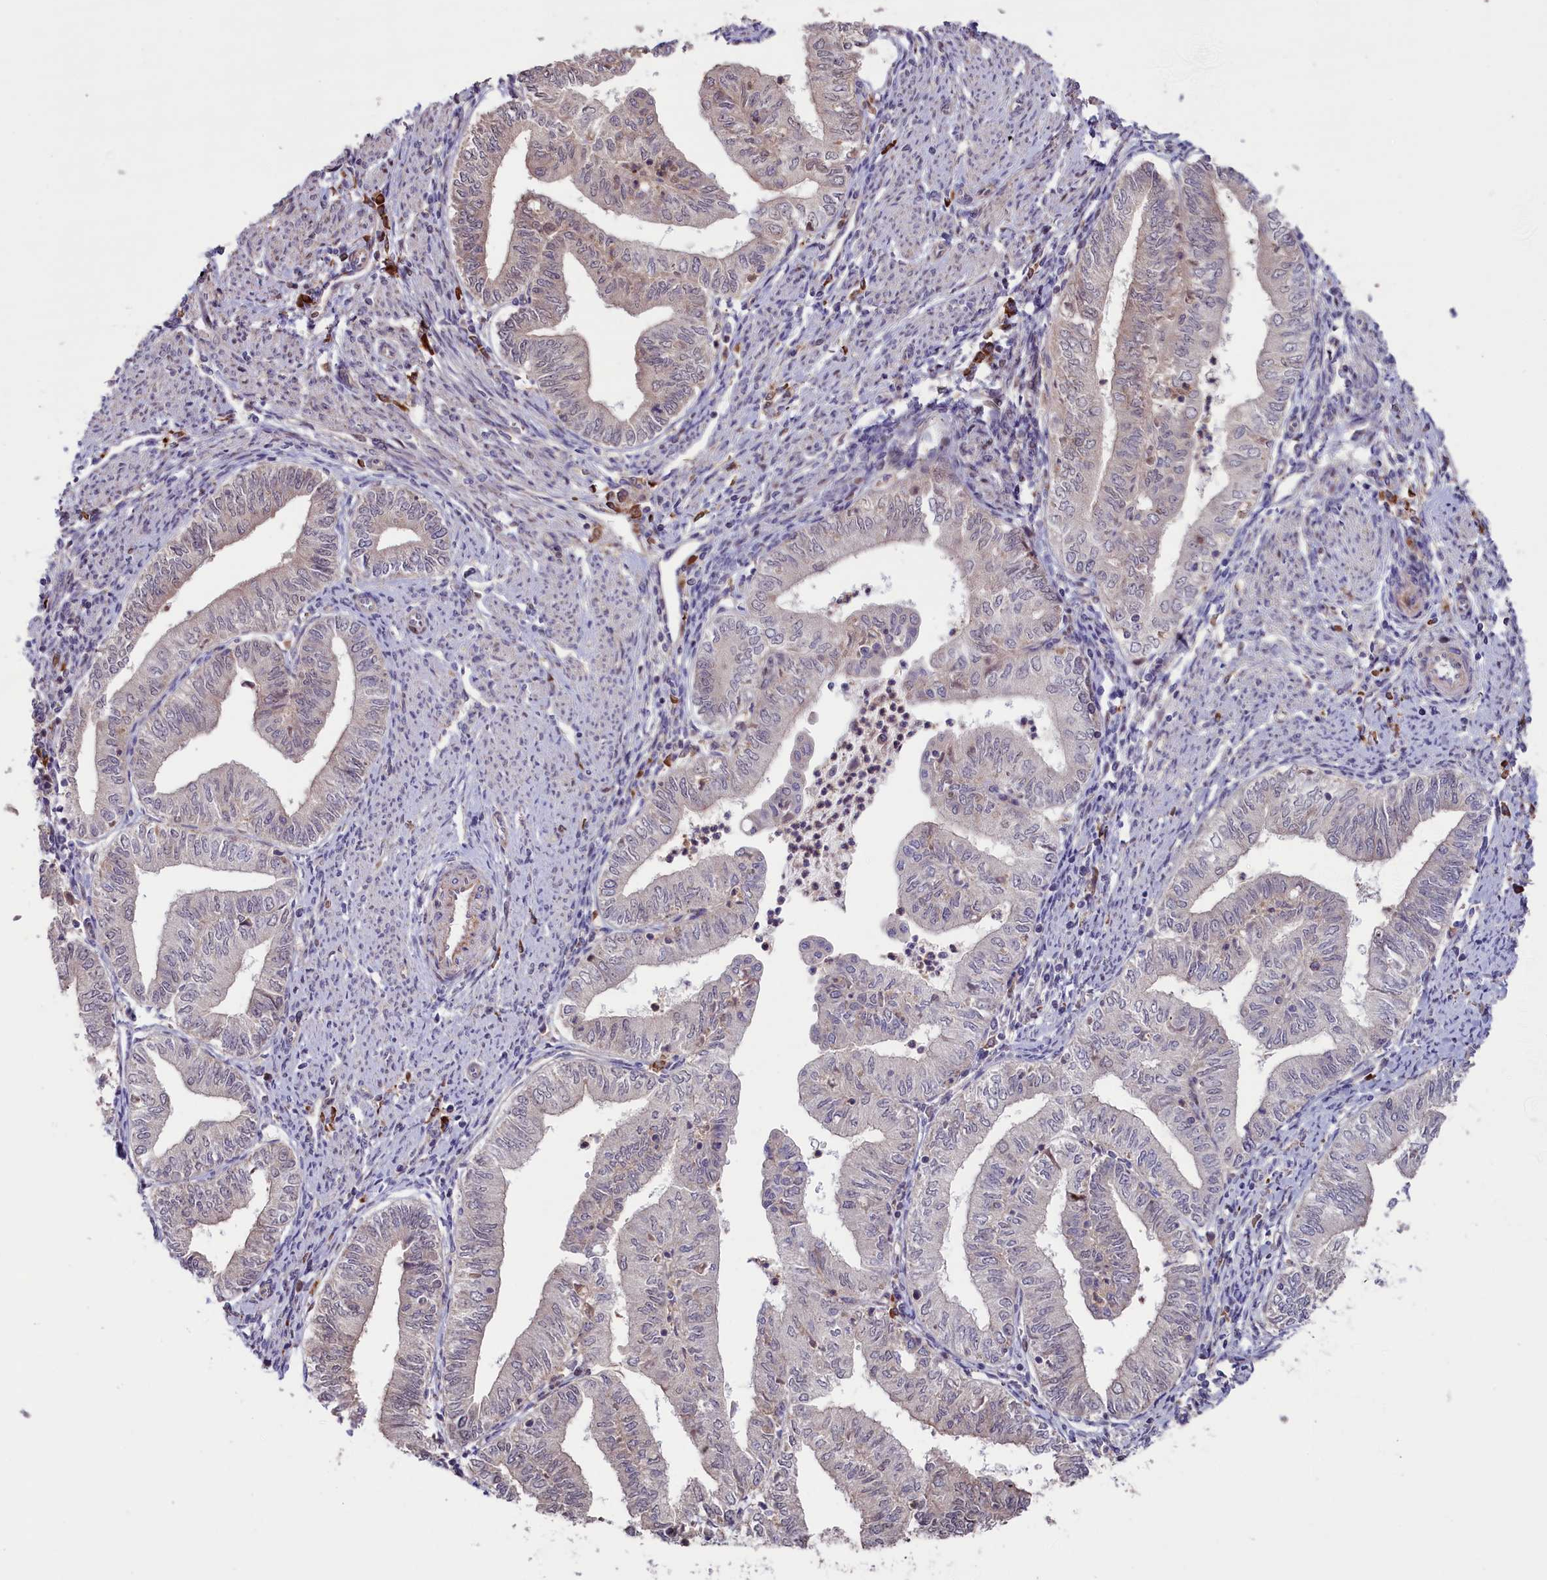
{"staining": {"intensity": "negative", "quantity": "none", "location": "none"}, "tissue": "endometrial cancer", "cell_type": "Tumor cells", "image_type": "cancer", "snomed": [{"axis": "morphology", "description": "Adenocarcinoma, NOS"}, {"axis": "topography", "description": "Endometrium"}], "caption": "Image shows no protein expression in tumor cells of adenocarcinoma (endometrial) tissue. The staining is performed using DAB brown chromogen with nuclei counter-stained in using hematoxylin.", "gene": "RIC8A", "patient": {"sex": "female", "age": 66}}